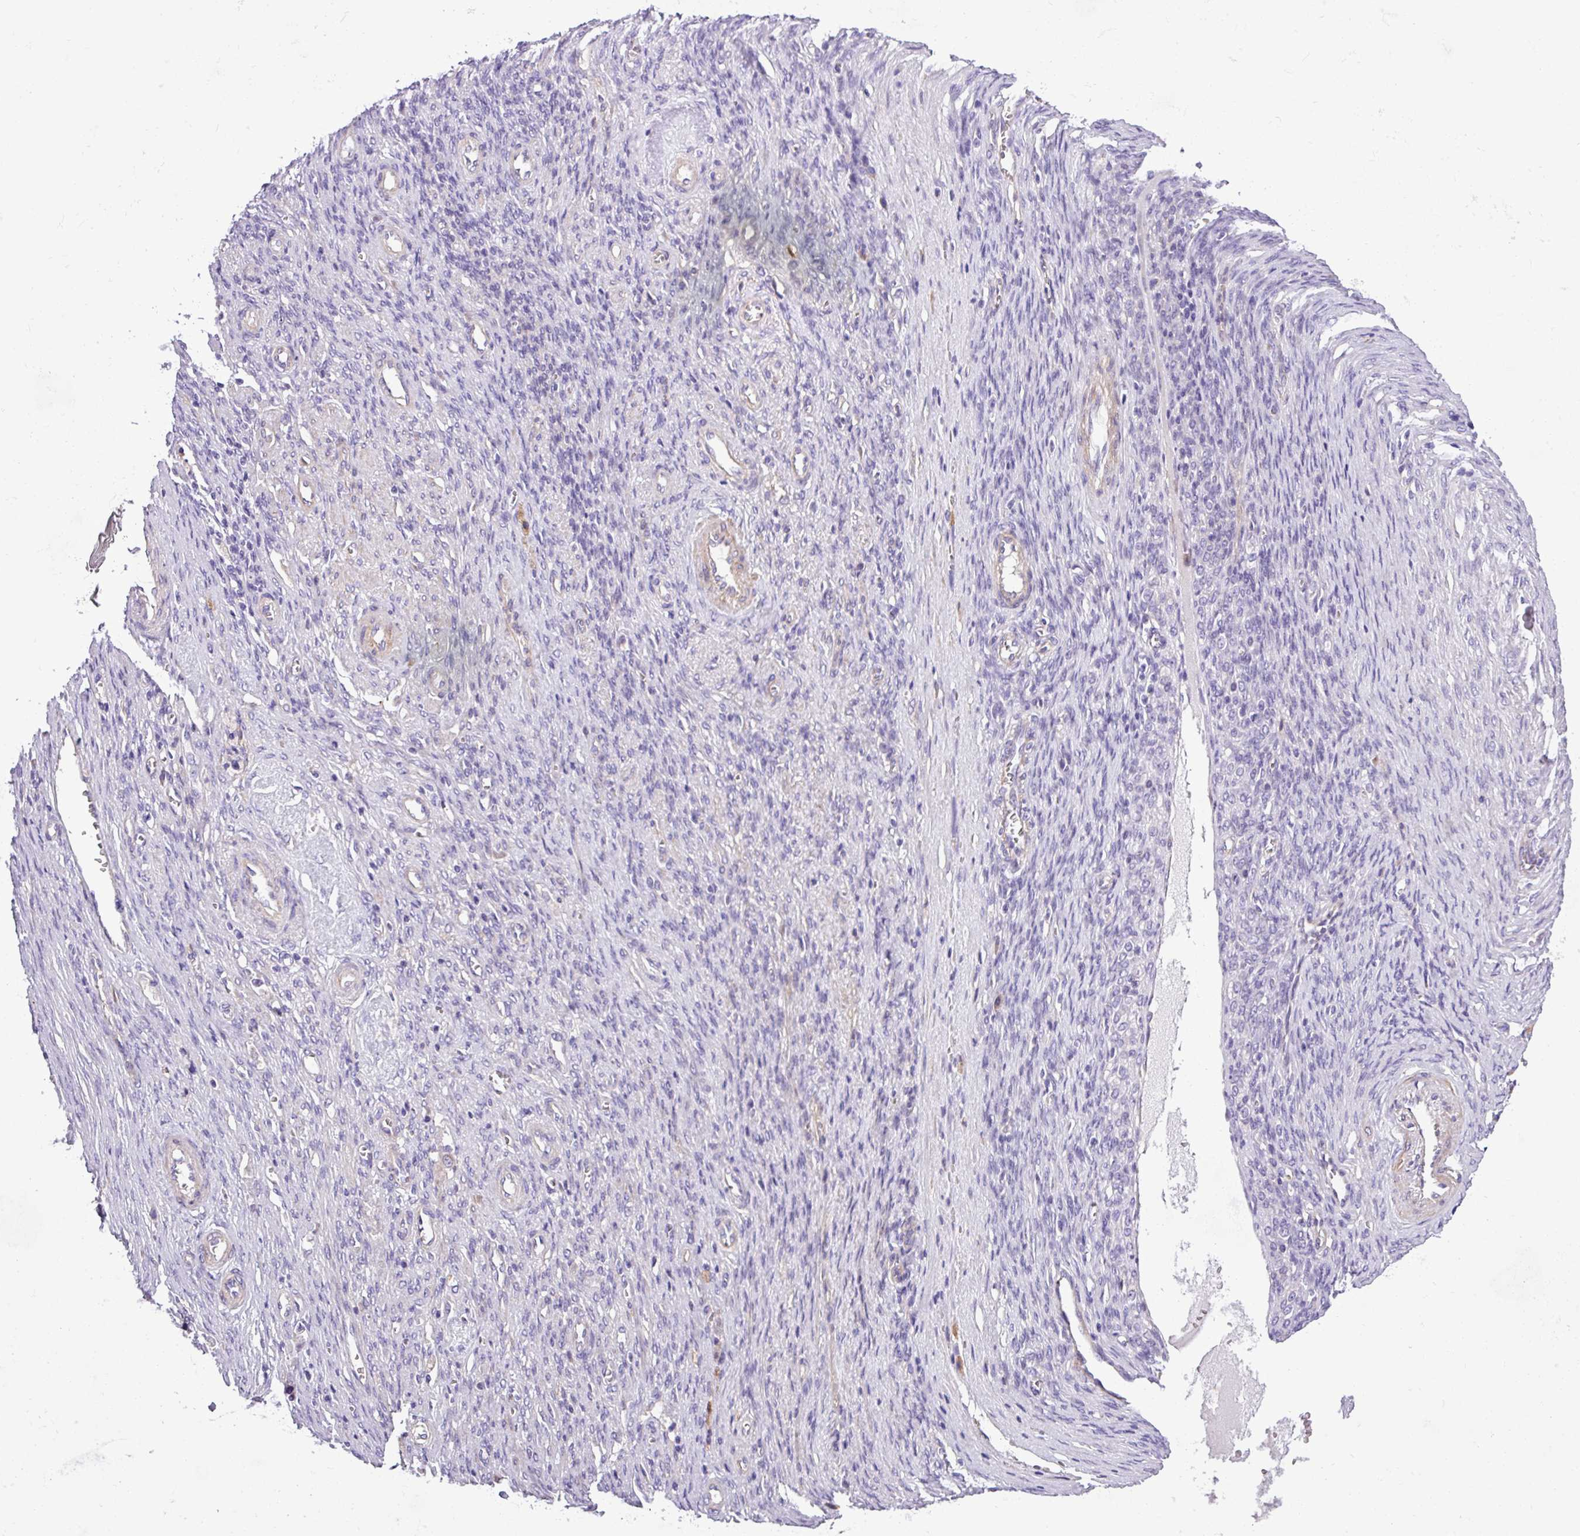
{"staining": {"intensity": "negative", "quantity": "none", "location": "none"}, "tissue": "ovarian cancer", "cell_type": "Tumor cells", "image_type": "cancer", "snomed": [{"axis": "morphology", "description": "Cystadenocarcinoma, serous, NOS"}, {"axis": "topography", "description": "Ovary"}], "caption": "Protein analysis of ovarian cancer shows no significant staining in tumor cells. The staining is performed using DAB (3,3'-diaminobenzidine) brown chromogen with nuclei counter-stained in using hematoxylin.", "gene": "C11orf91", "patient": {"sex": "female", "age": 44}}